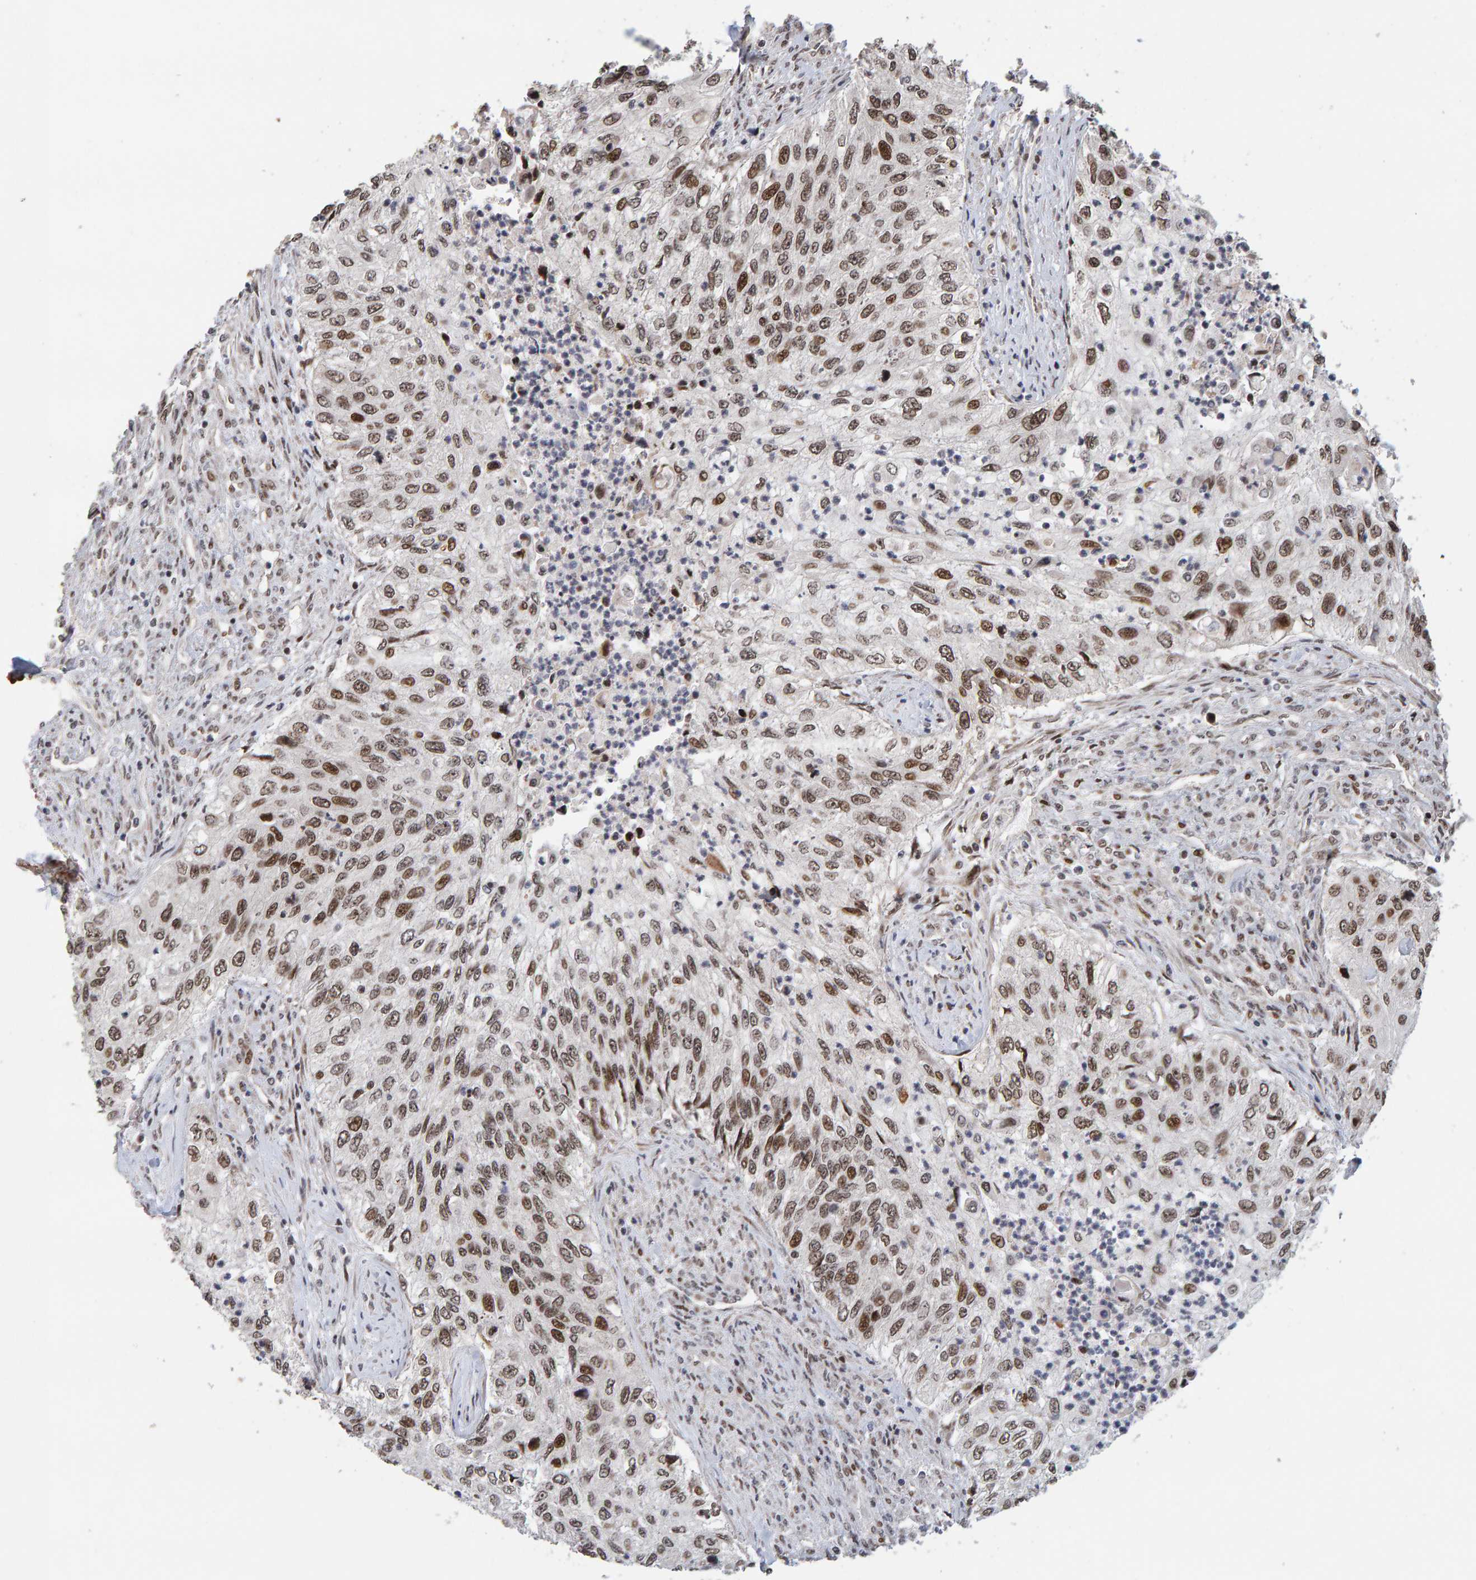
{"staining": {"intensity": "strong", "quantity": ">75%", "location": "nuclear"}, "tissue": "urothelial cancer", "cell_type": "Tumor cells", "image_type": "cancer", "snomed": [{"axis": "morphology", "description": "Urothelial carcinoma, High grade"}, {"axis": "topography", "description": "Urinary bladder"}], "caption": "Strong nuclear protein expression is identified in approximately >75% of tumor cells in urothelial carcinoma (high-grade). (Stains: DAB in brown, nuclei in blue, Microscopy: brightfield microscopy at high magnification).", "gene": "CHD4", "patient": {"sex": "female", "age": 60}}